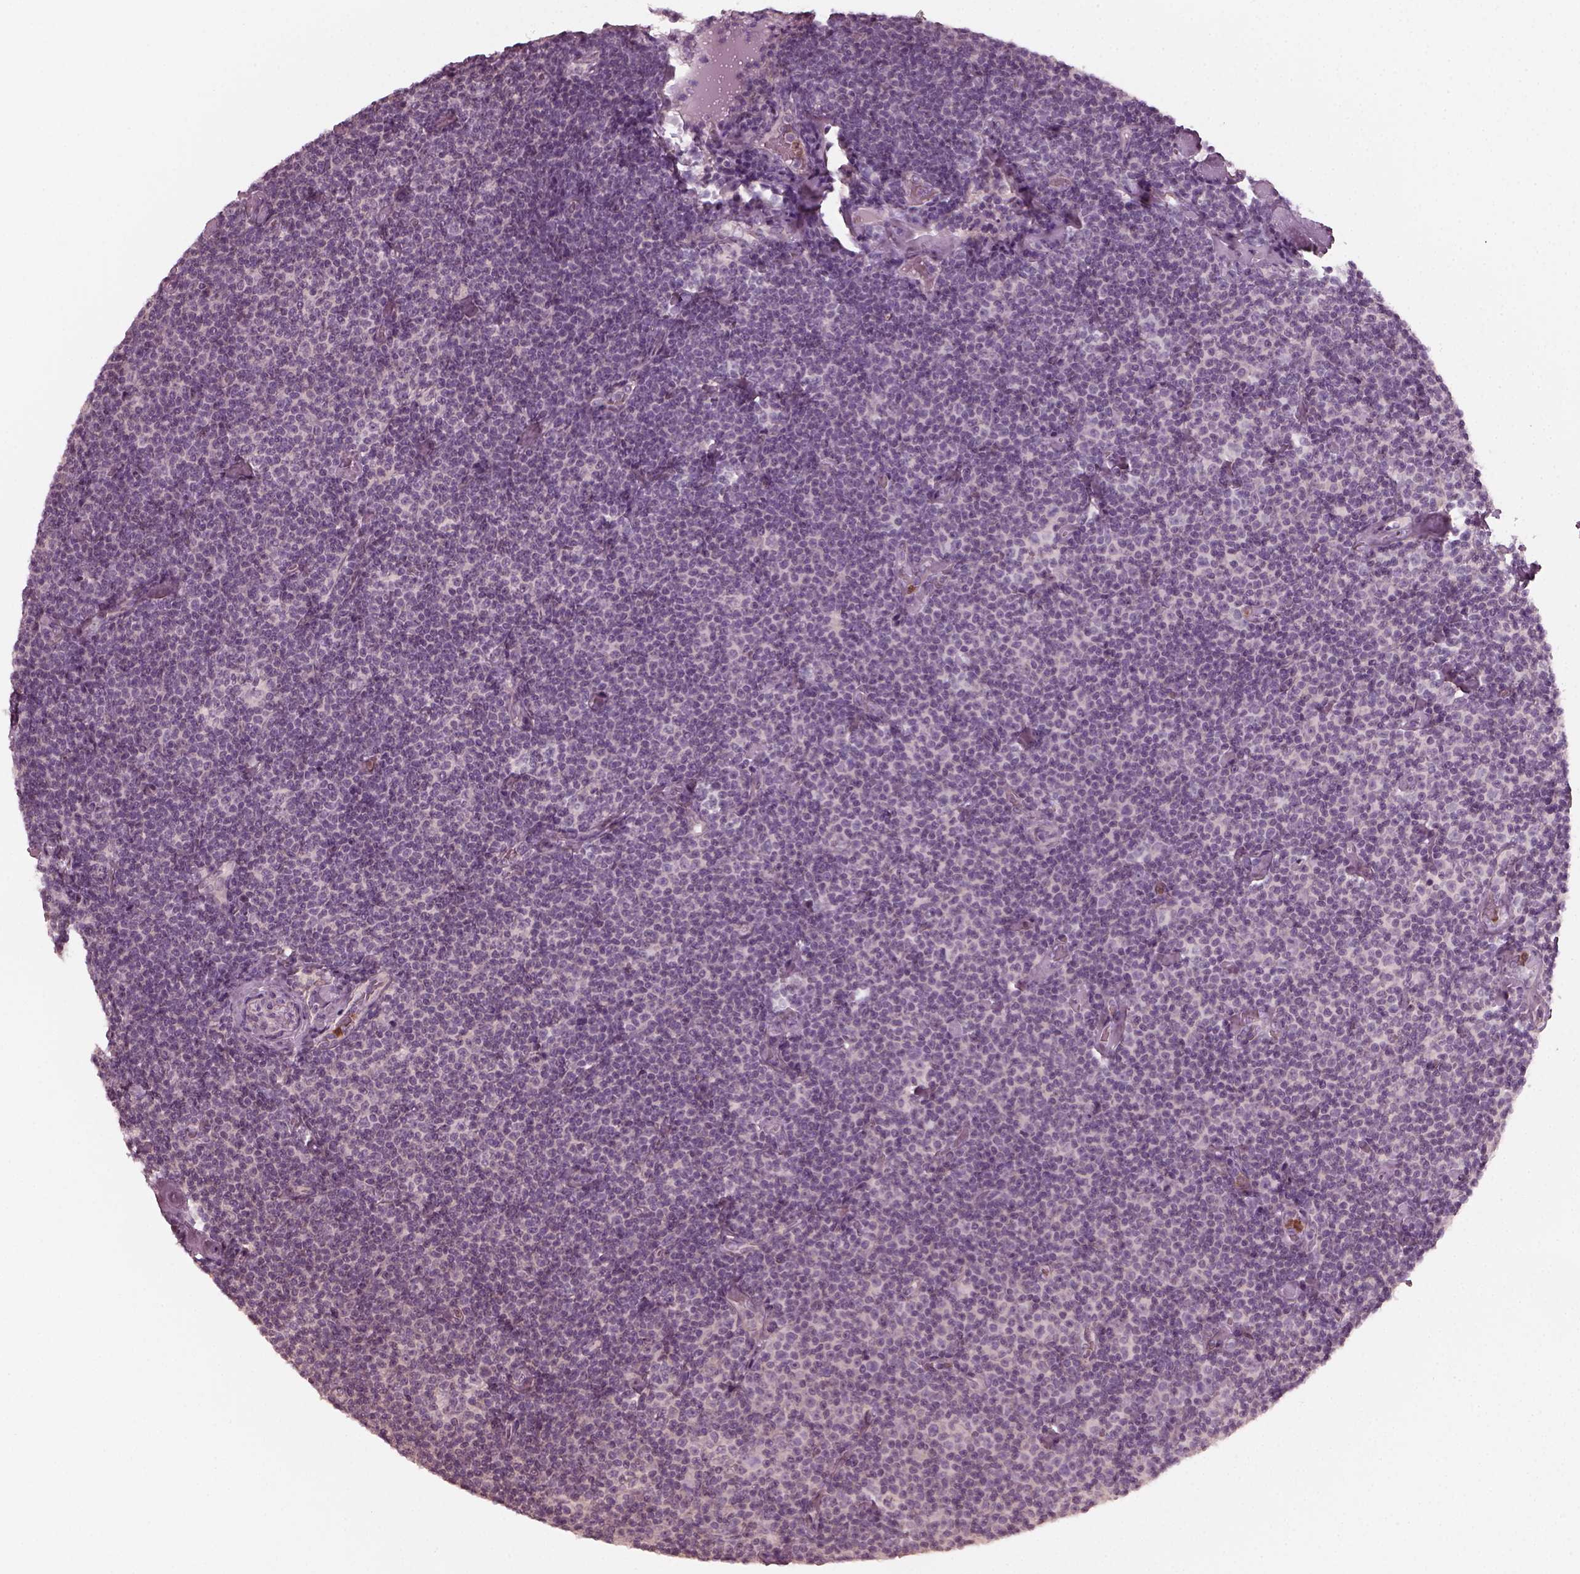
{"staining": {"intensity": "negative", "quantity": "none", "location": "none"}, "tissue": "lymphoma", "cell_type": "Tumor cells", "image_type": "cancer", "snomed": [{"axis": "morphology", "description": "Malignant lymphoma, non-Hodgkin's type, Low grade"}, {"axis": "topography", "description": "Lymph node"}], "caption": "Tumor cells show no significant protein expression in malignant lymphoma, non-Hodgkin's type (low-grade).", "gene": "CHIT1", "patient": {"sex": "male", "age": 81}}